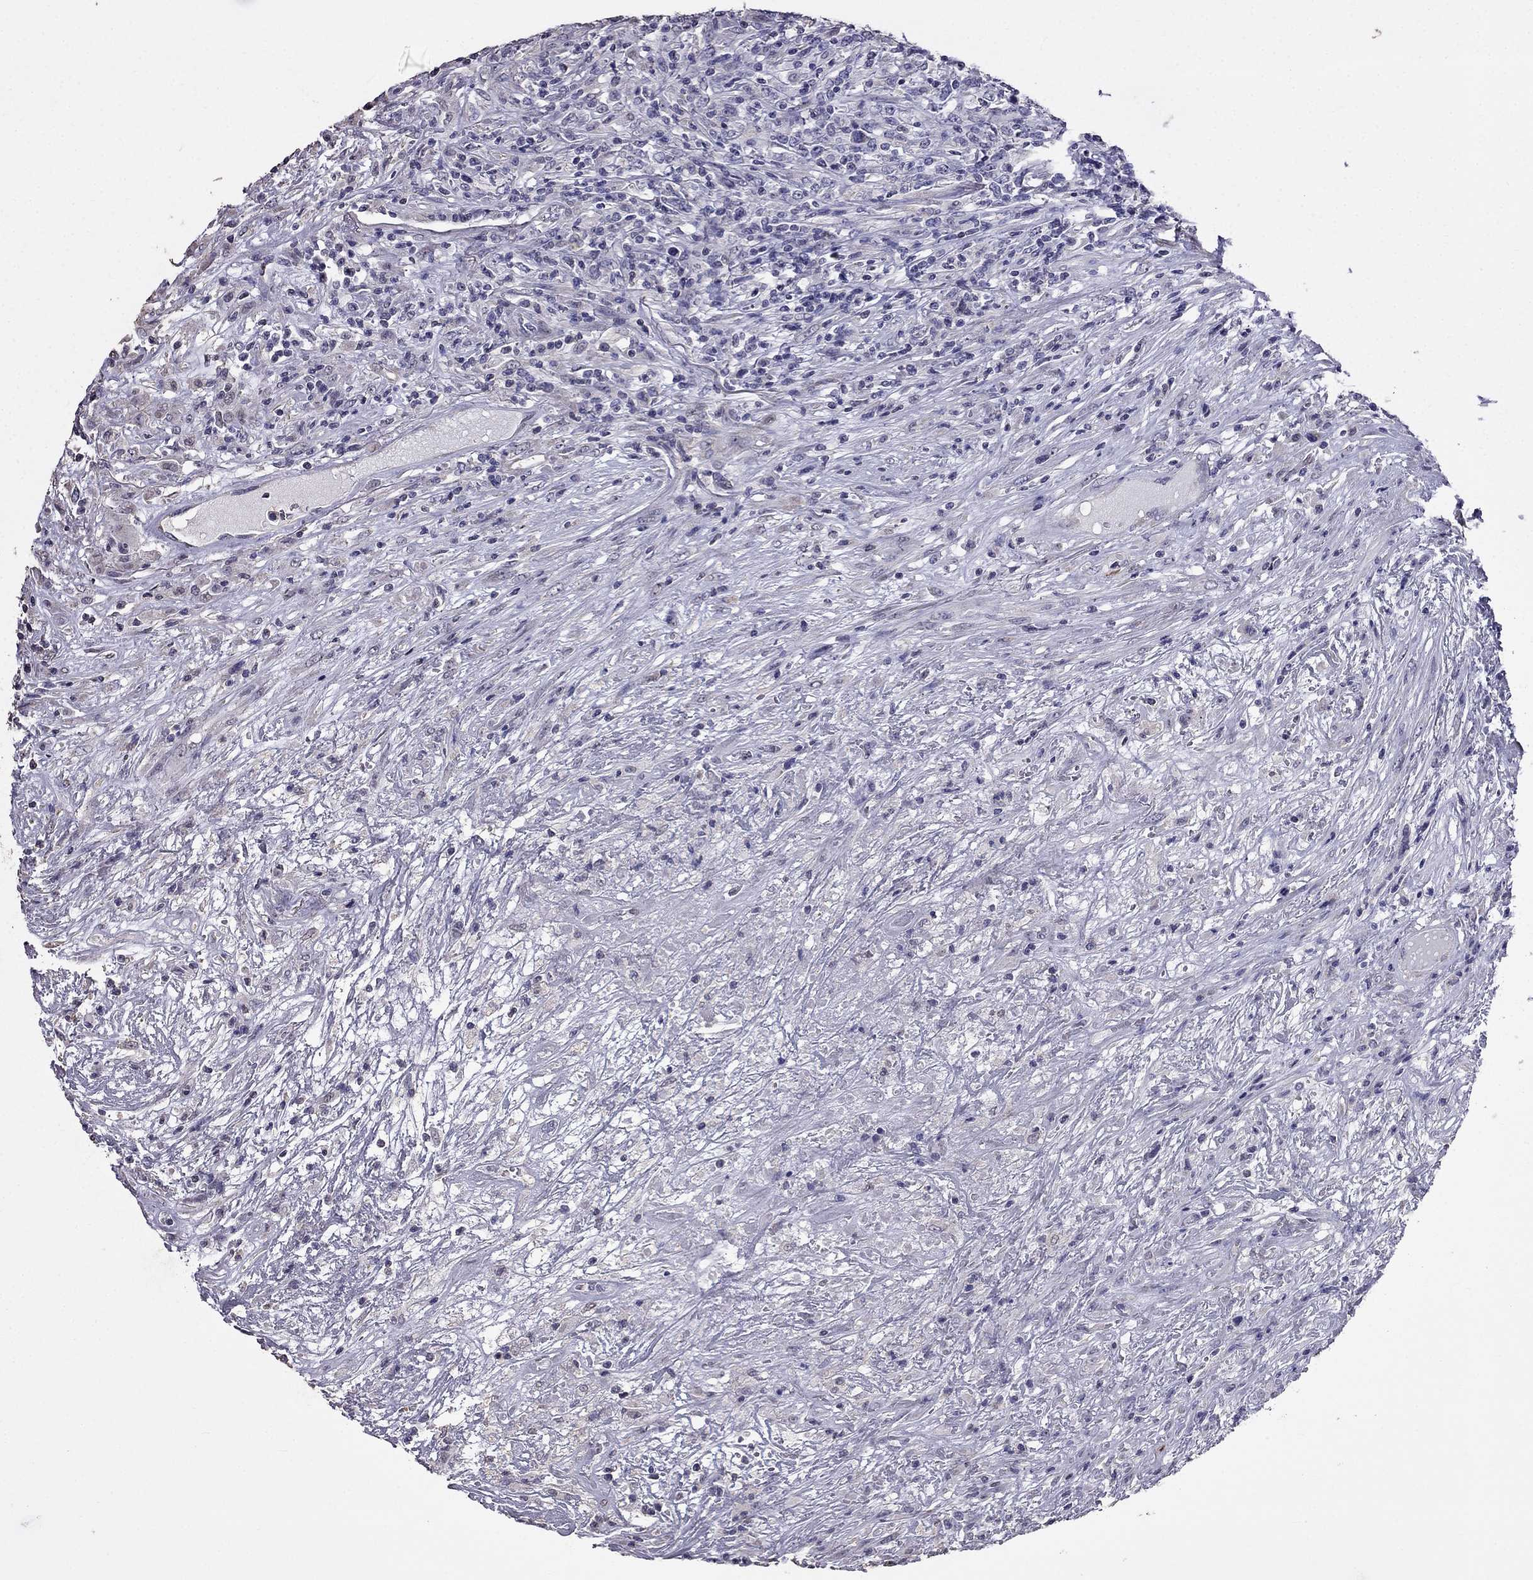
{"staining": {"intensity": "negative", "quantity": "none", "location": "none"}, "tissue": "lymphoma", "cell_type": "Tumor cells", "image_type": "cancer", "snomed": [{"axis": "morphology", "description": "Malignant lymphoma, non-Hodgkin's type, High grade"}, {"axis": "topography", "description": "Lung"}], "caption": "Immunohistochemistry (IHC) of human malignant lymphoma, non-Hodgkin's type (high-grade) displays no staining in tumor cells.", "gene": "AK5", "patient": {"sex": "male", "age": 79}}